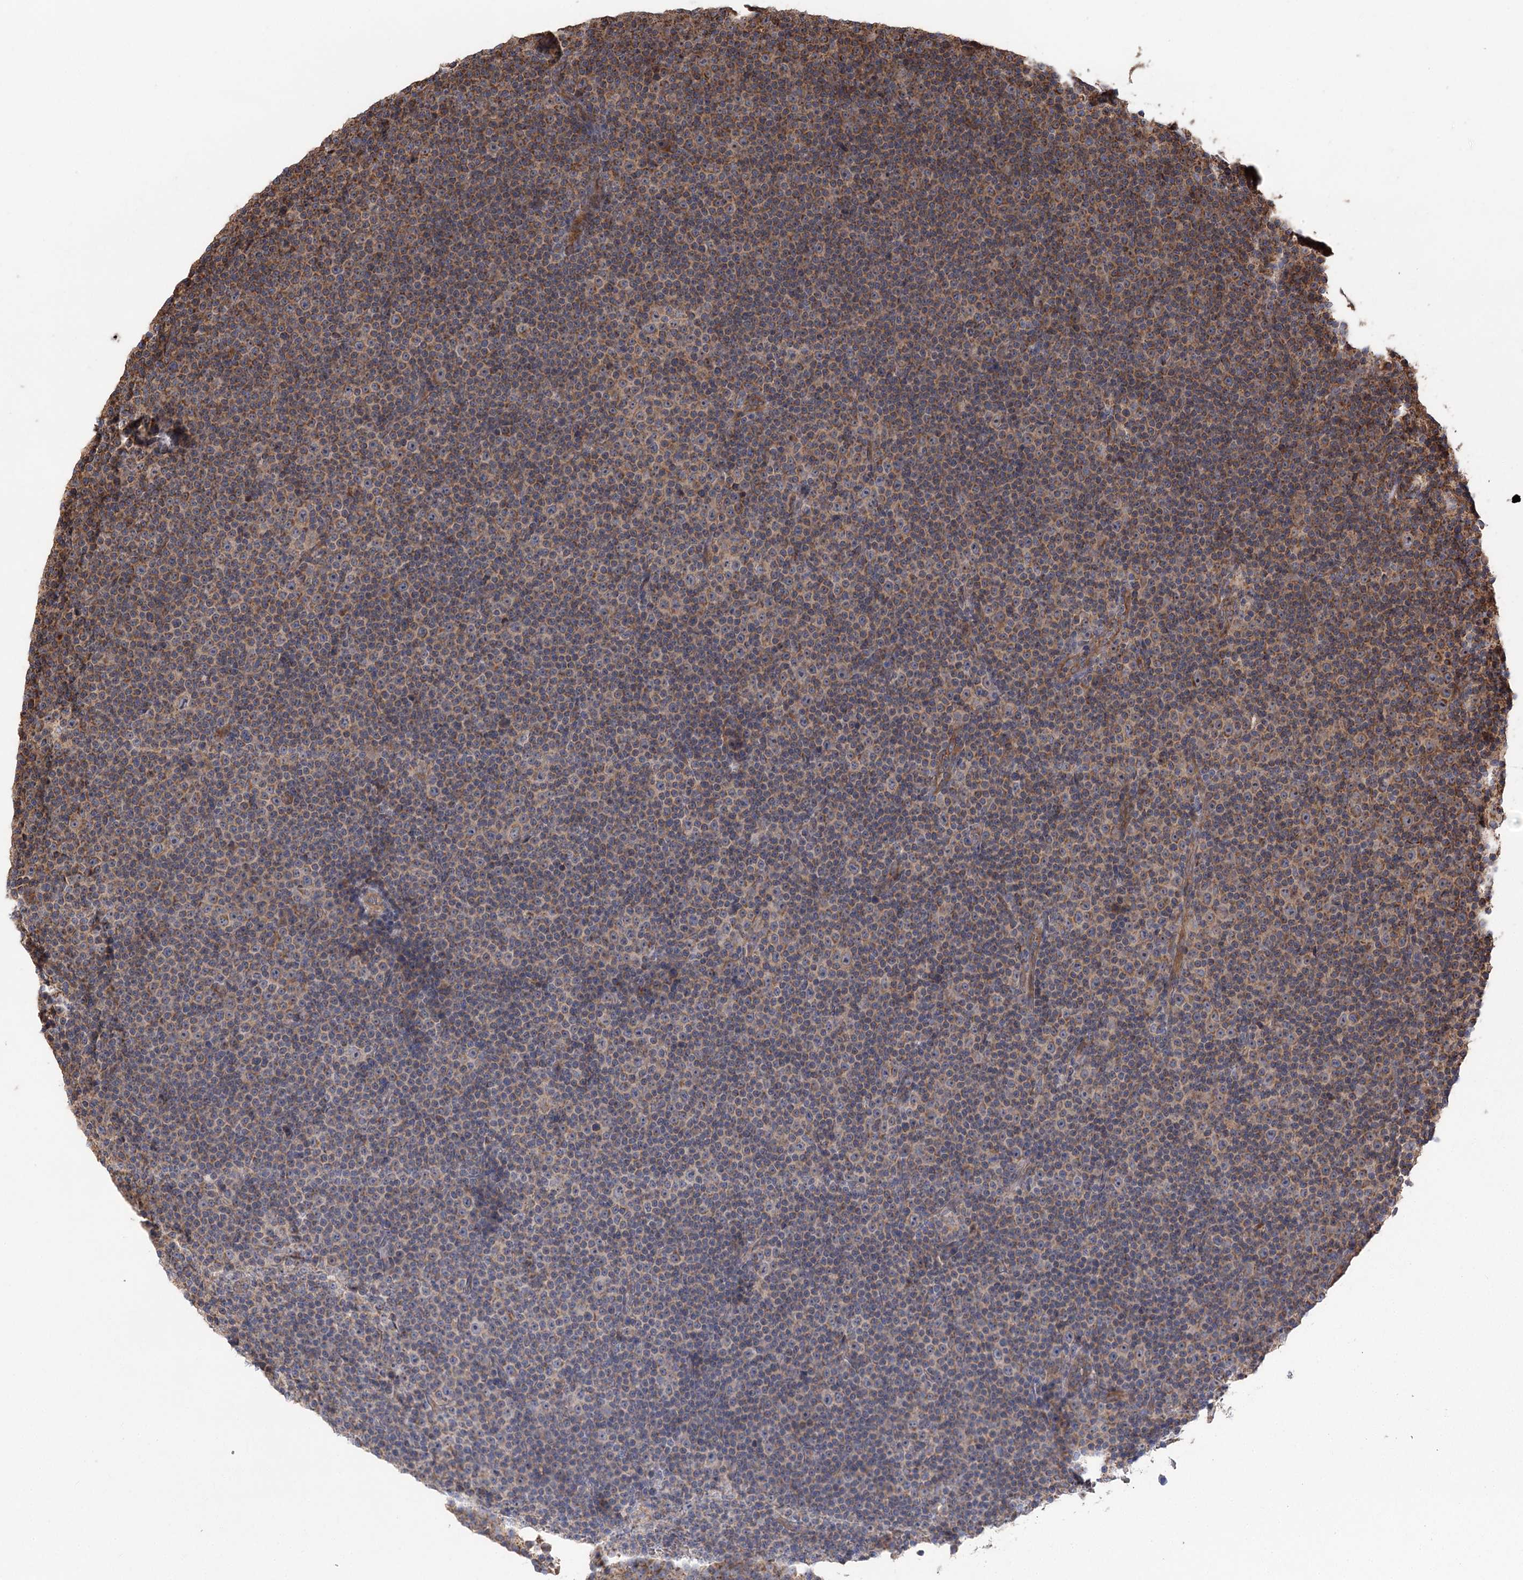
{"staining": {"intensity": "moderate", "quantity": ">75%", "location": "cytoplasmic/membranous"}, "tissue": "lymphoma", "cell_type": "Tumor cells", "image_type": "cancer", "snomed": [{"axis": "morphology", "description": "Malignant lymphoma, non-Hodgkin's type, Low grade"}, {"axis": "topography", "description": "Lymph node"}], "caption": "Lymphoma stained with immunohistochemistry shows moderate cytoplasmic/membranous staining in approximately >75% of tumor cells. (brown staining indicates protein expression, while blue staining denotes nuclei).", "gene": "RWDD4", "patient": {"sex": "female", "age": 67}}